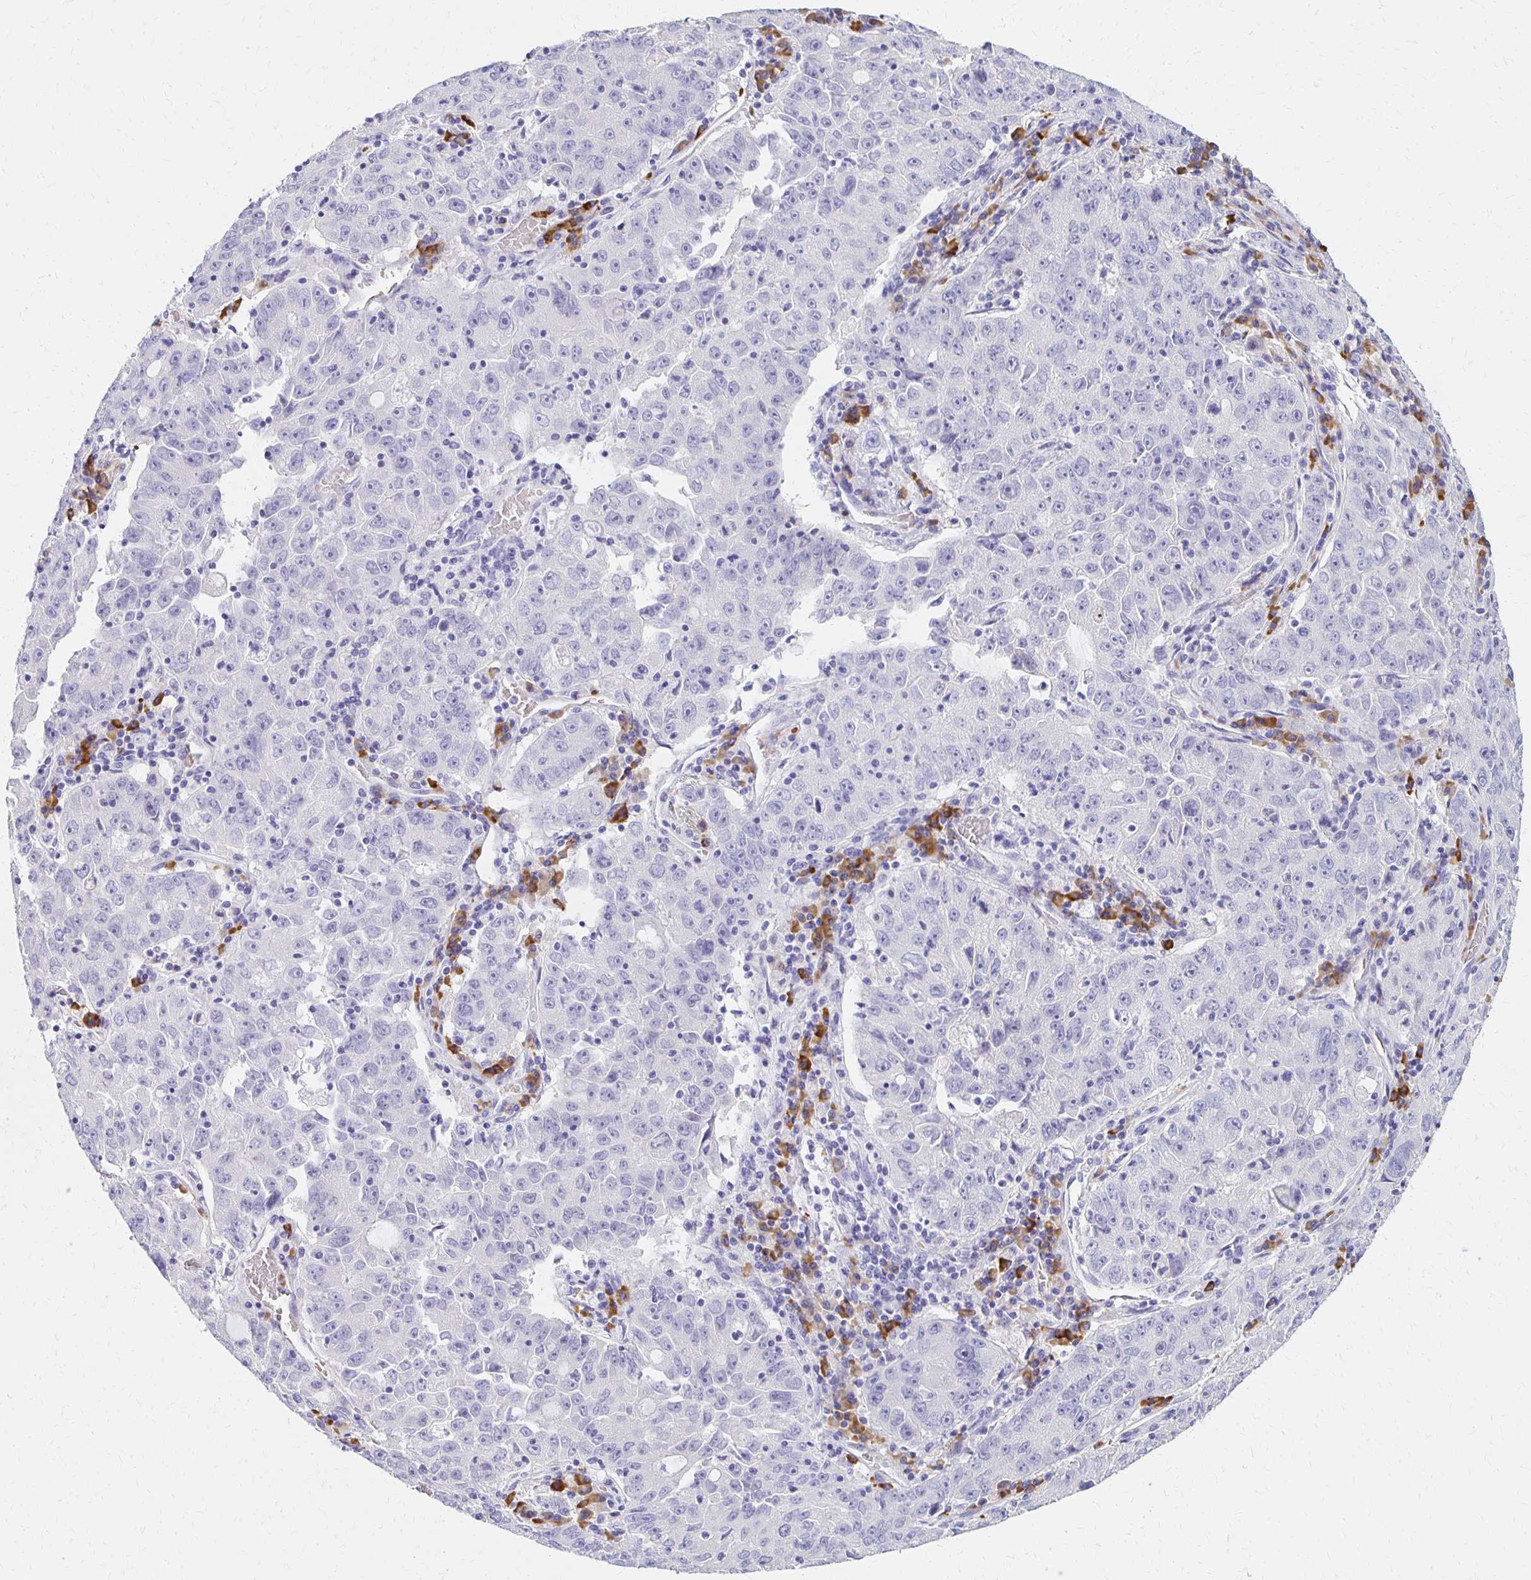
{"staining": {"intensity": "negative", "quantity": "none", "location": "none"}, "tissue": "lung cancer", "cell_type": "Tumor cells", "image_type": "cancer", "snomed": [{"axis": "morphology", "description": "Normal morphology"}, {"axis": "morphology", "description": "Adenocarcinoma, NOS"}, {"axis": "topography", "description": "Lymph node"}, {"axis": "topography", "description": "Lung"}], "caption": "Human adenocarcinoma (lung) stained for a protein using IHC shows no expression in tumor cells.", "gene": "FNTB", "patient": {"sex": "female", "age": 57}}